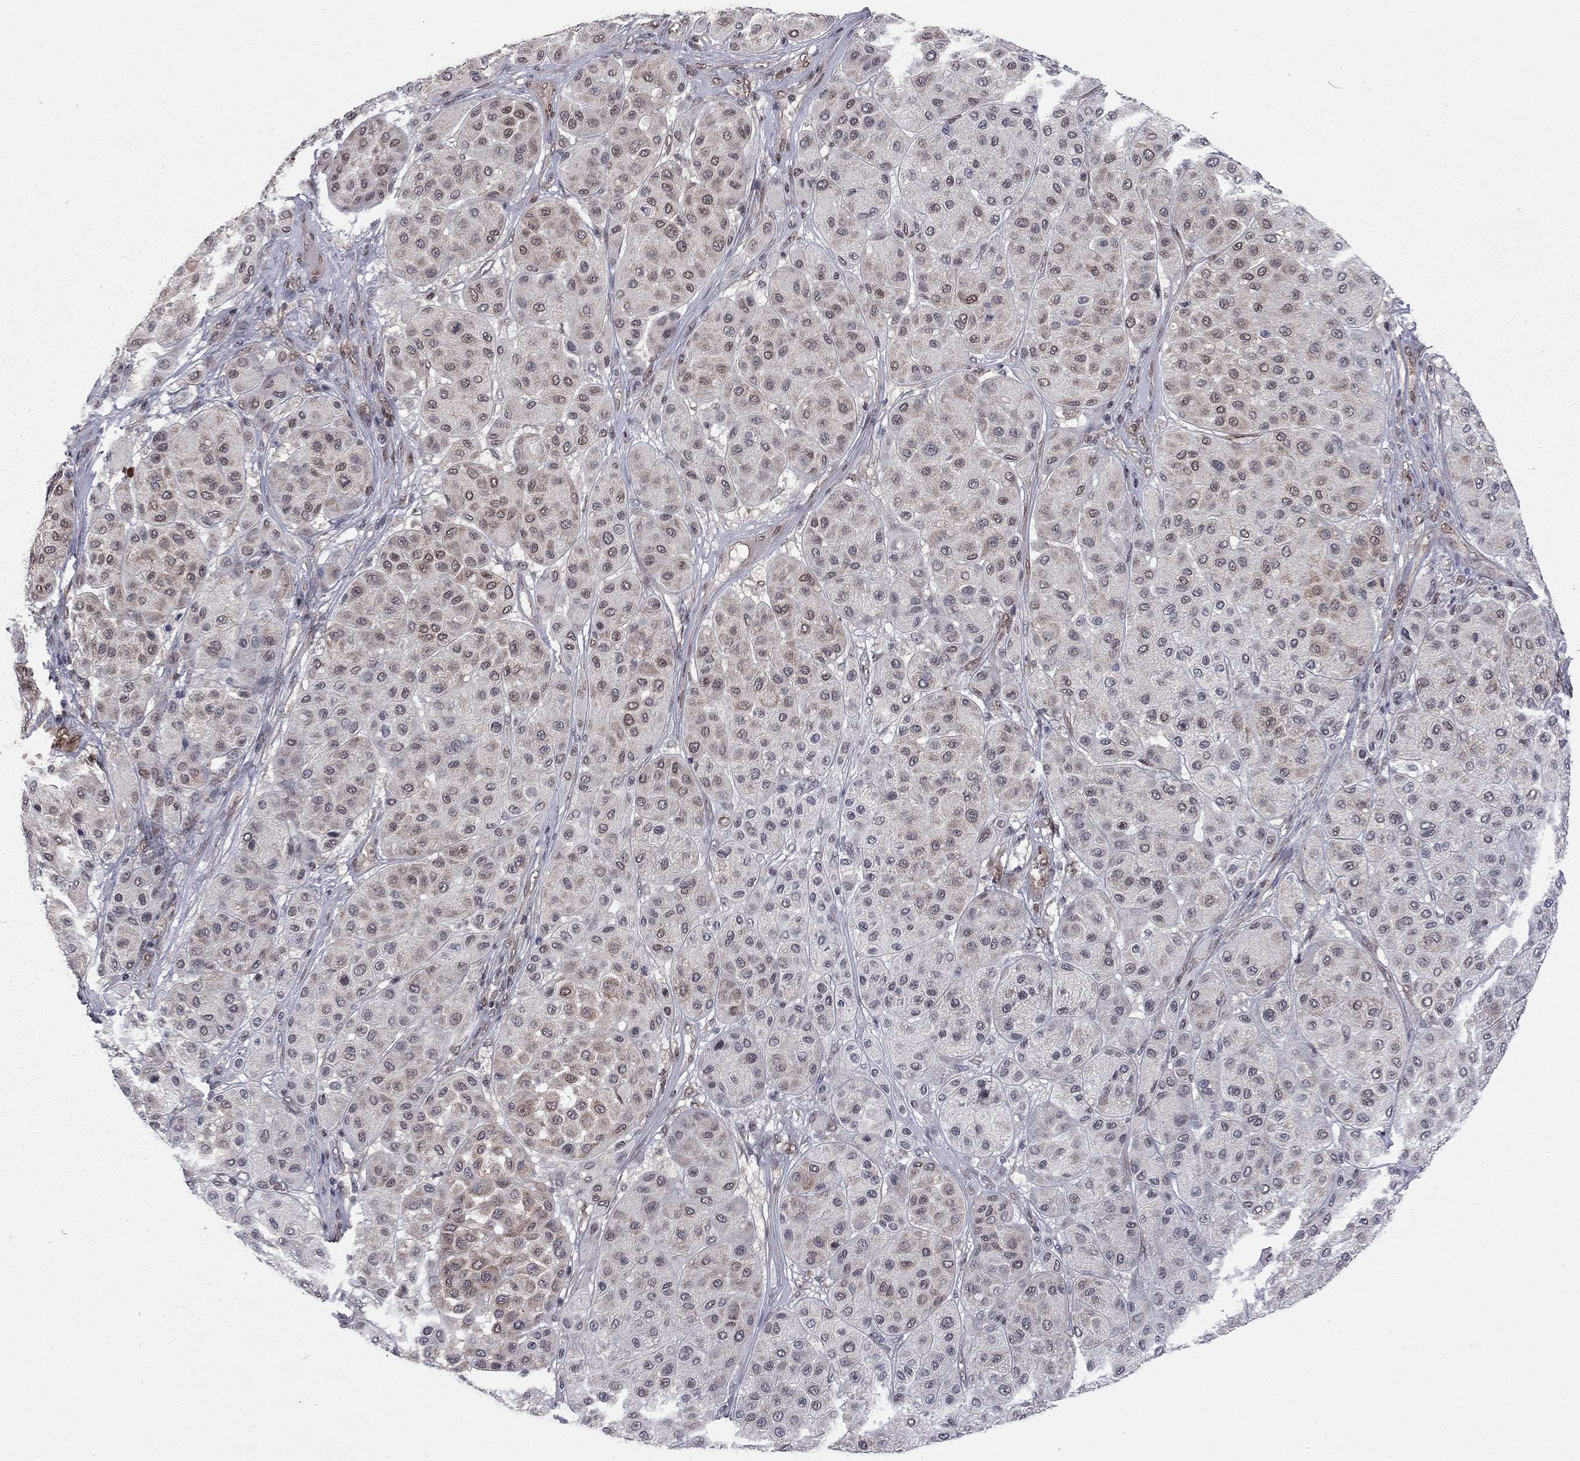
{"staining": {"intensity": "moderate", "quantity": "<25%", "location": "nuclear"}, "tissue": "melanoma", "cell_type": "Tumor cells", "image_type": "cancer", "snomed": [{"axis": "morphology", "description": "Malignant melanoma, Metastatic site"}, {"axis": "topography", "description": "Smooth muscle"}], "caption": "Immunohistochemistry photomicrograph of neoplastic tissue: malignant melanoma (metastatic site) stained using immunohistochemistry (IHC) displays low levels of moderate protein expression localized specifically in the nuclear of tumor cells, appearing as a nuclear brown color.", "gene": "SAP30L", "patient": {"sex": "male", "age": 41}}